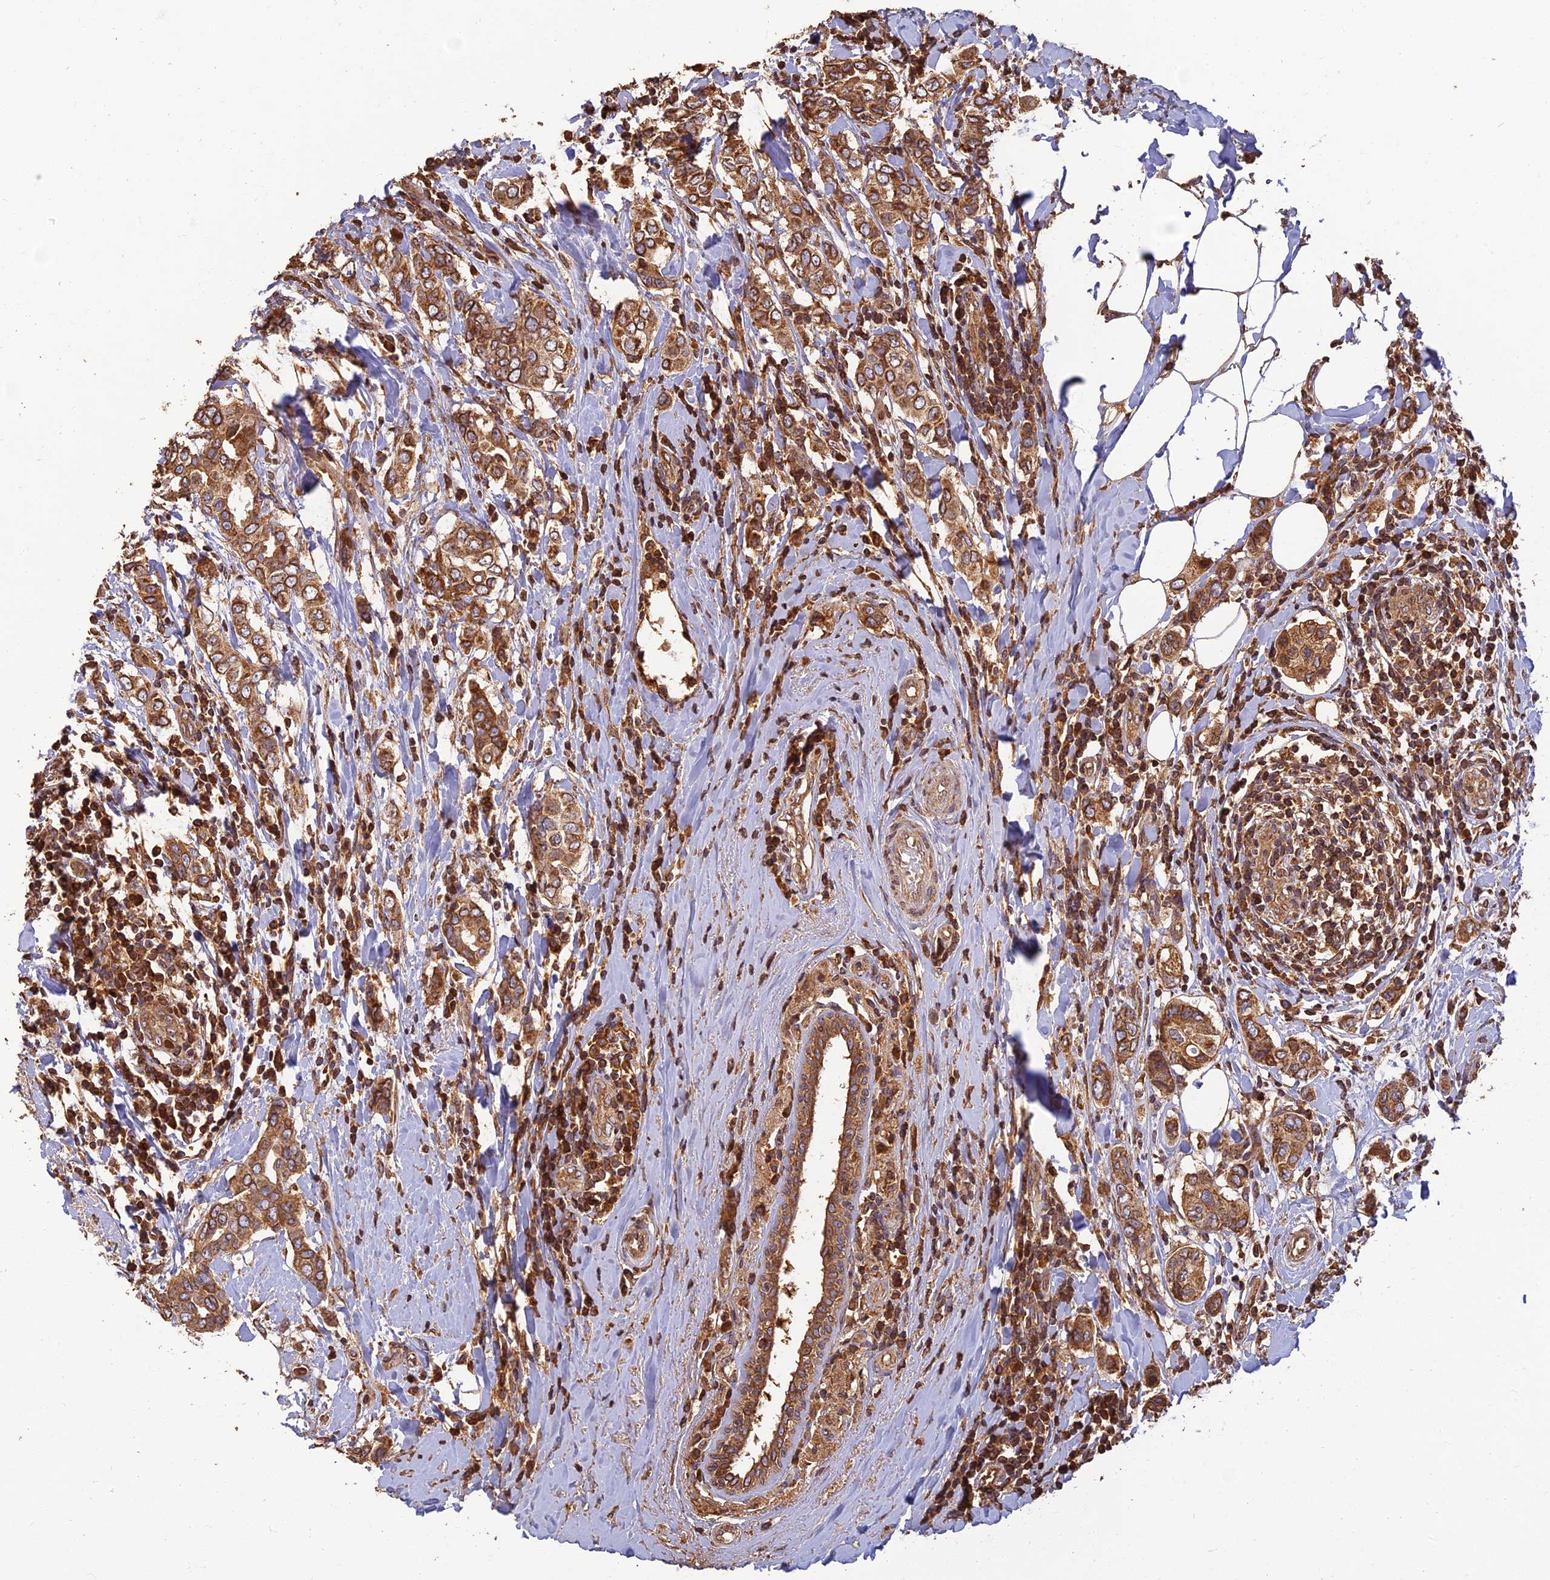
{"staining": {"intensity": "moderate", "quantity": ">75%", "location": "cytoplasmic/membranous"}, "tissue": "breast cancer", "cell_type": "Tumor cells", "image_type": "cancer", "snomed": [{"axis": "morphology", "description": "Lobular carcinoma"}, {"axis": "topography", "description": "Breast"}], "caption": "The histopathology image reveals staining of breast cancer (lobular carcinoma), revealing moderate cytoplasmic/membranous protein expression (brown color) within tumor cells. (DAB (3,3'-diaminobenzidine) = brown stain, brightfield microscopy at high magnification).", "gene": "CORO1C", "patient": {"sex": "female", "age": 51}}